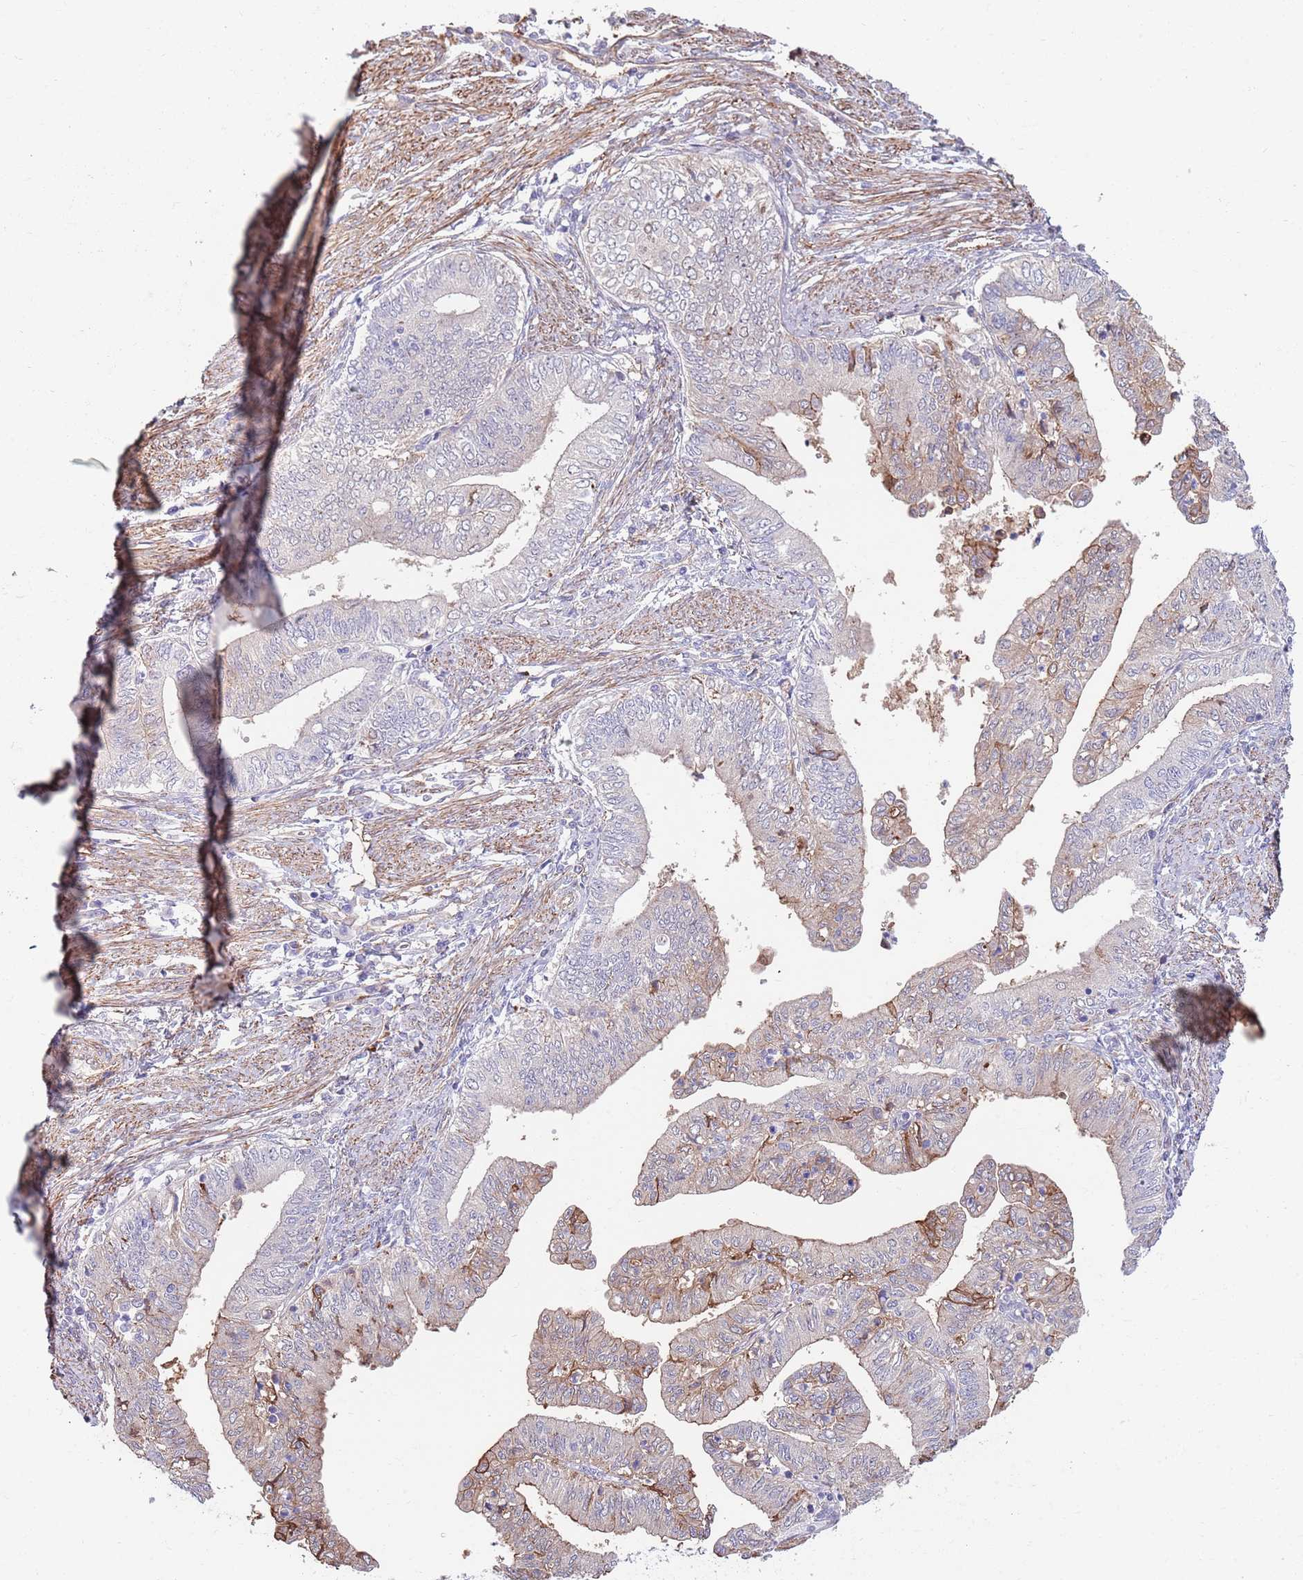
{"staining": {"intensity": "weak", "quantity": "<25%", "location": "cytoplasmic/membranous"}, "tissue": "endometrial cancer", "cell_type": "Tumor cells", "image_type": "cancer", "snomed": [{"axis": "morphology", "description": "Adenocarcinoma, NOS"}, {"axis": "topography", "description": "Endometrium"}], "caption": "Tumor cells show no significant protein expression in endometrial cancer (adenocarcinoma). The staining is performed using DAB (3,3'-diaminobenzidine) brown chromogen with nuclei counter-stained in using hematoxylin.", "gene": "BPNT1", "patient": {"sex": "female", "age": 66}}